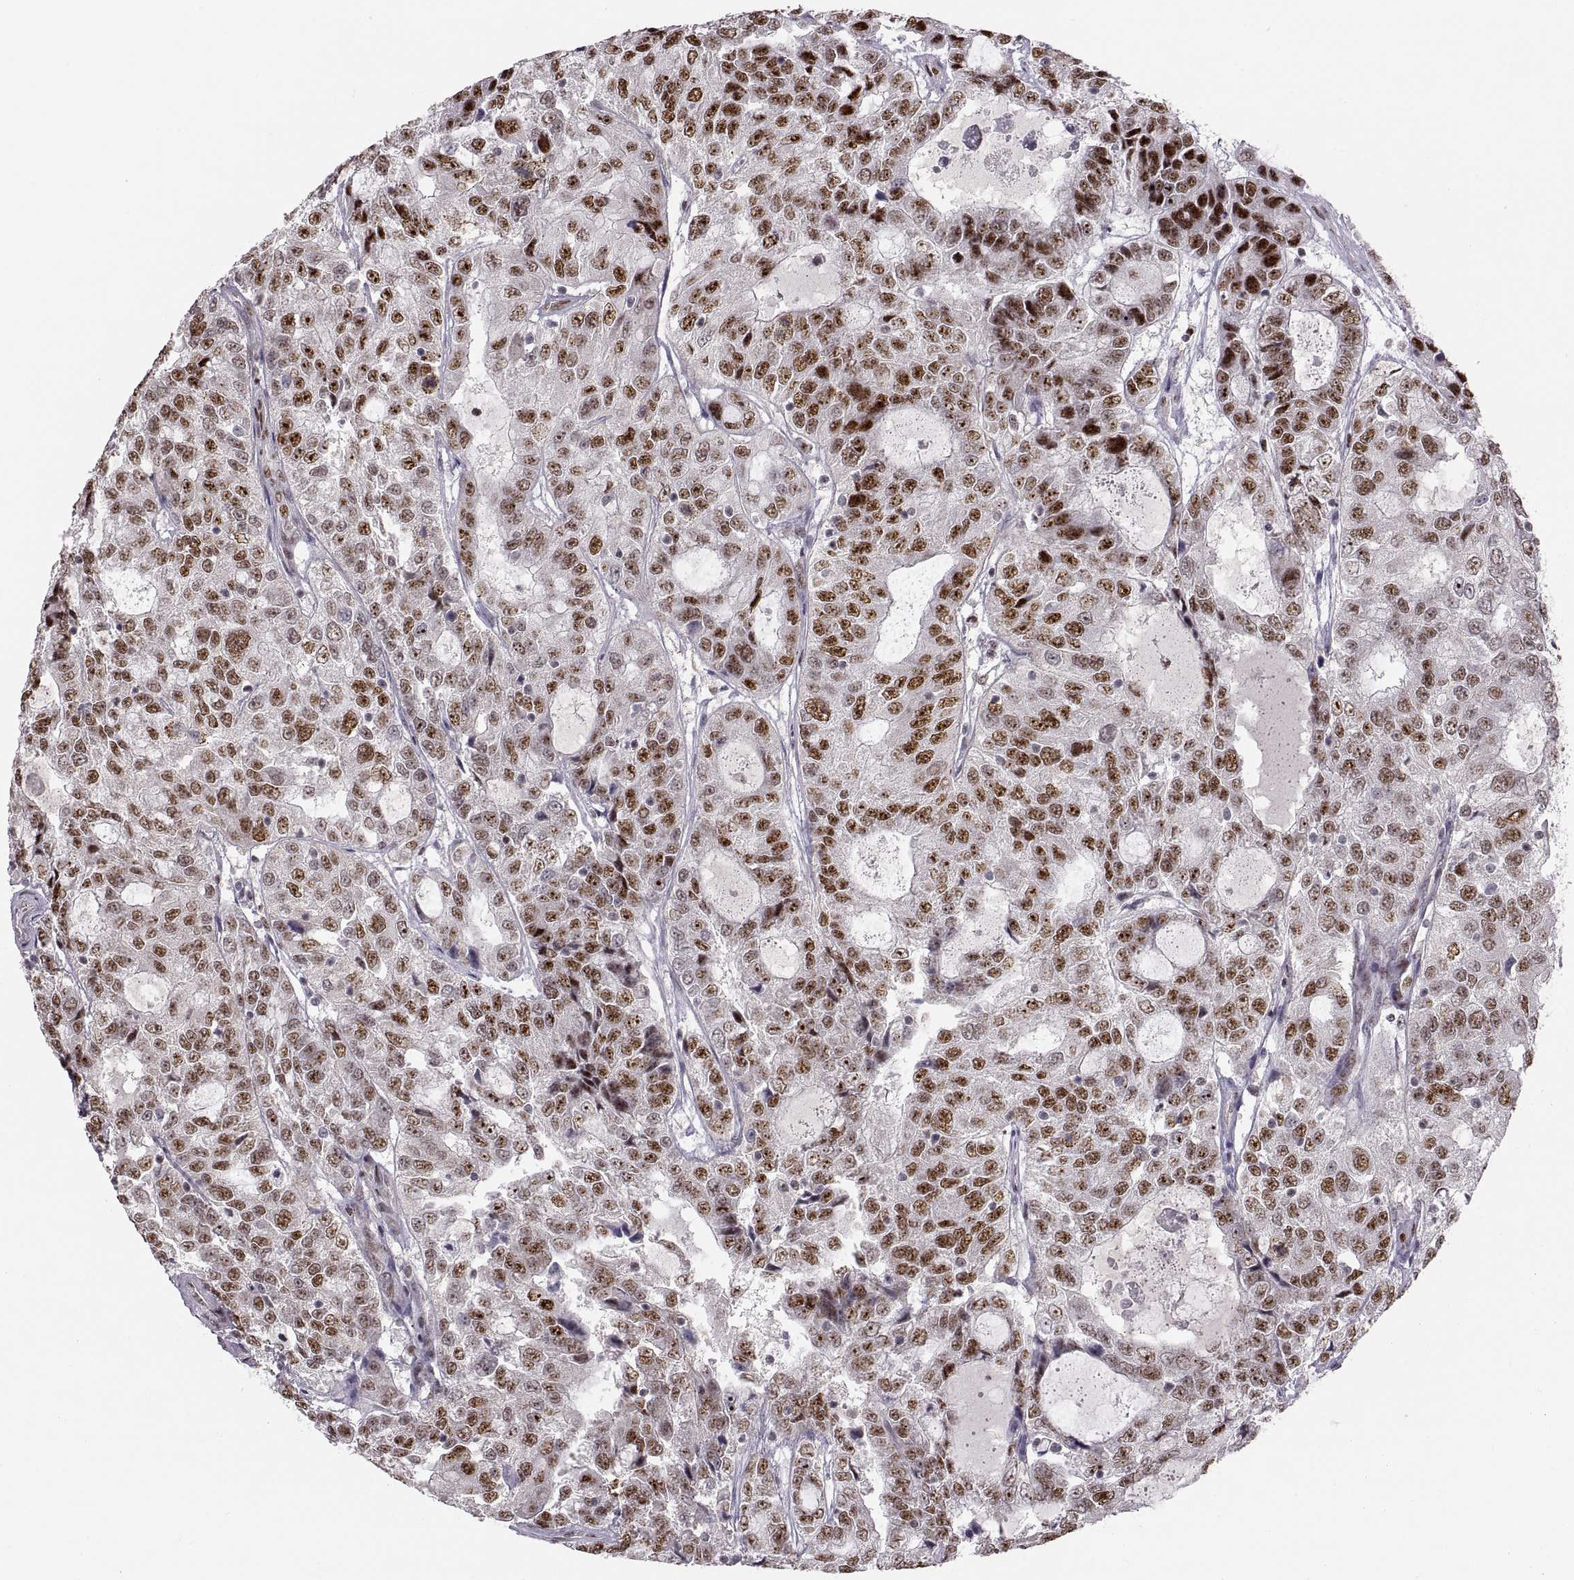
{"staining": {"intensity": "strong", "quantity": ">75%", "location": "nuclear"}, "tissue": "urothelial cancer", "cell_type": "Tumor cells", "image_type": "cancer", "snomed": [{"axis": "morphology", "description": "Urothelial carcinoma, NOS"}, {"axis": "morphology", "description": "Urothelial carcinoma, High grade"}, {"axis": "topography", "description": "Urinary bladder"}], "caption": "Tumor cells display strong nuclear expression in about >75% of cells in urothelial cancer. Immunohistochemistry (ihc) stains the protein of interest in brown and the nuclei are stained blue.", "gene": "SNAI1", "patient": {"sex": "female", "age": 73}}